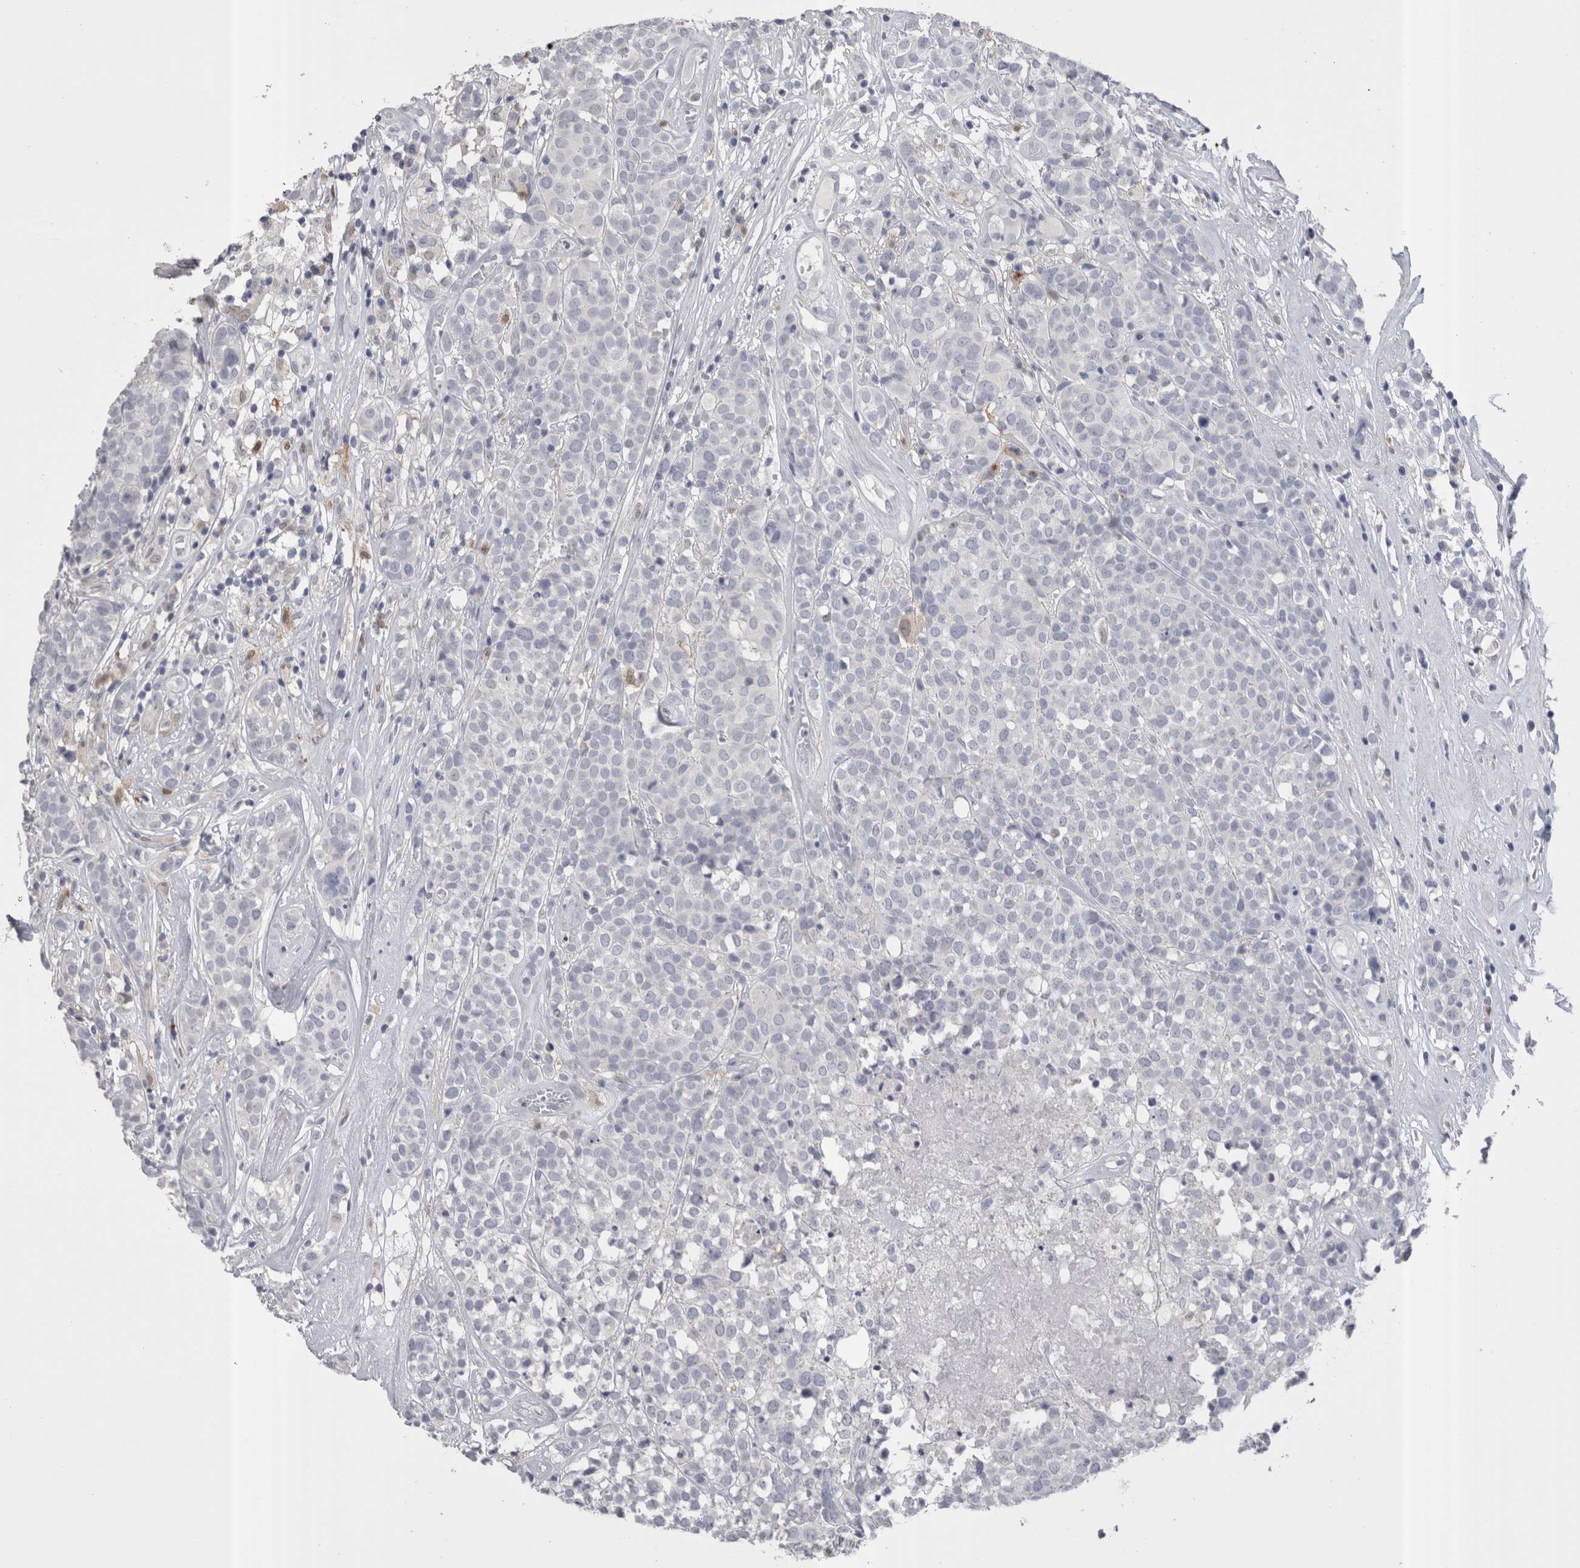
{"staining": {"intensity": "negative", "quantity": "none", "location": "none"}, "tissue": "head and neck cancer", "cell_type": "Tumor cells", "image_type": "cancer", "snomed": [{"axis": "morphology", "description": "Adenocarcinoma, NOS"}, {"axis": "topography", "description": "Salivary gland"}, {"axis": "topography", "description": "Head-Neck"}], "caption": "Immunohistochemistry (IHC) histopathology image of neoplastic tissue: human head and neck cancer stained with DAB (3,3'-diaminobenzidine) shows no significant protein staining in tumor cells.", "gene": "SUCNR1", "patient": {"sex": "female", "age": 65}}